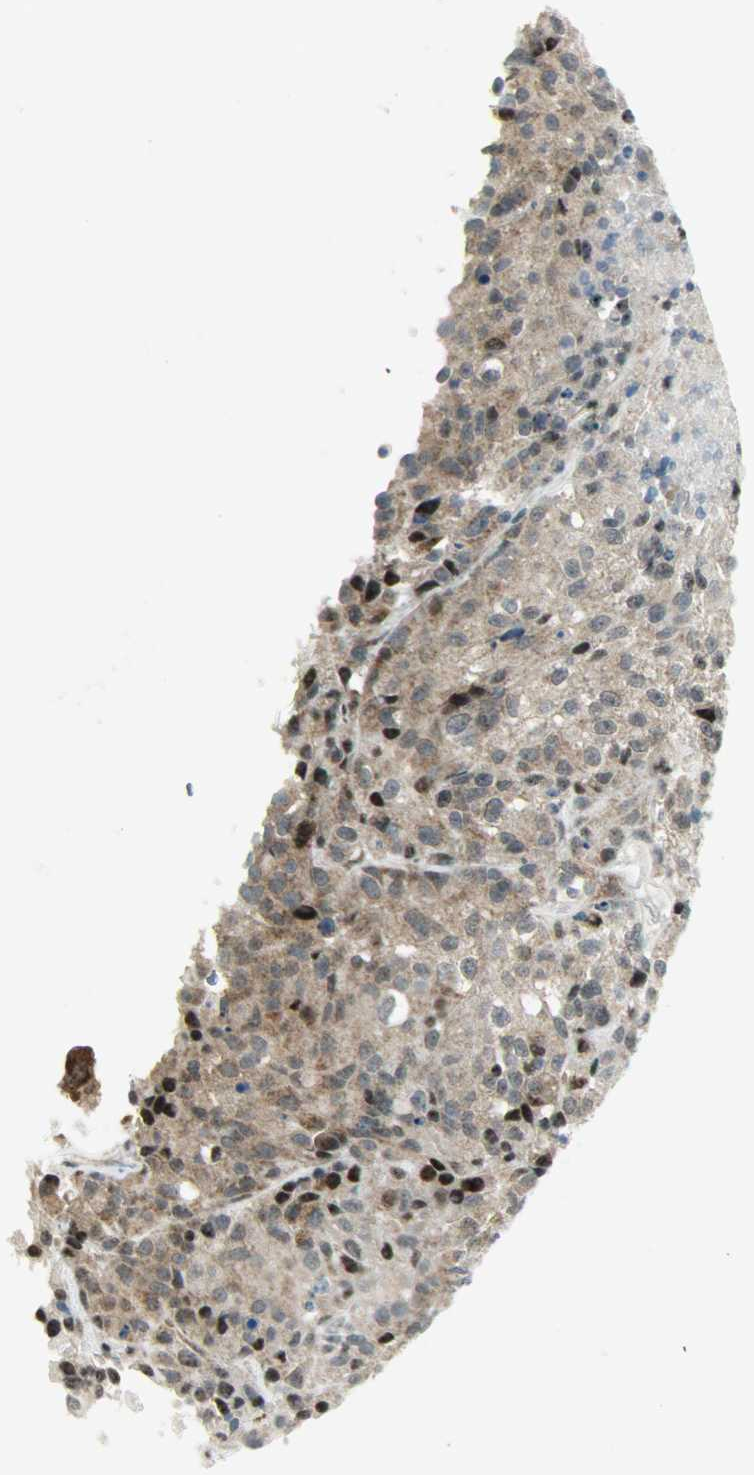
{"staining": {"intensity": "moderate", "quantity": ">75%", "location": "cytoplasmic/membranous,nuclear"}, "tissue": "melanoma", "cell_type": "Tumor cells", "image_type": "cancer", "snomed": [{"axis": "morphology", "description": "Malignant melanoma, Metastatic site"}, {"axis": "topography", "description": "Cerebral cortex"}], "caption": "This micrograph displays immunohistochemistry staining of melanoma, with medium moderate cytoplasmic/membranous and nuclear staining in approximately >75% of tumor cells.", "gene": "IL15", "patient": {"sex": "female", "age": 52}}